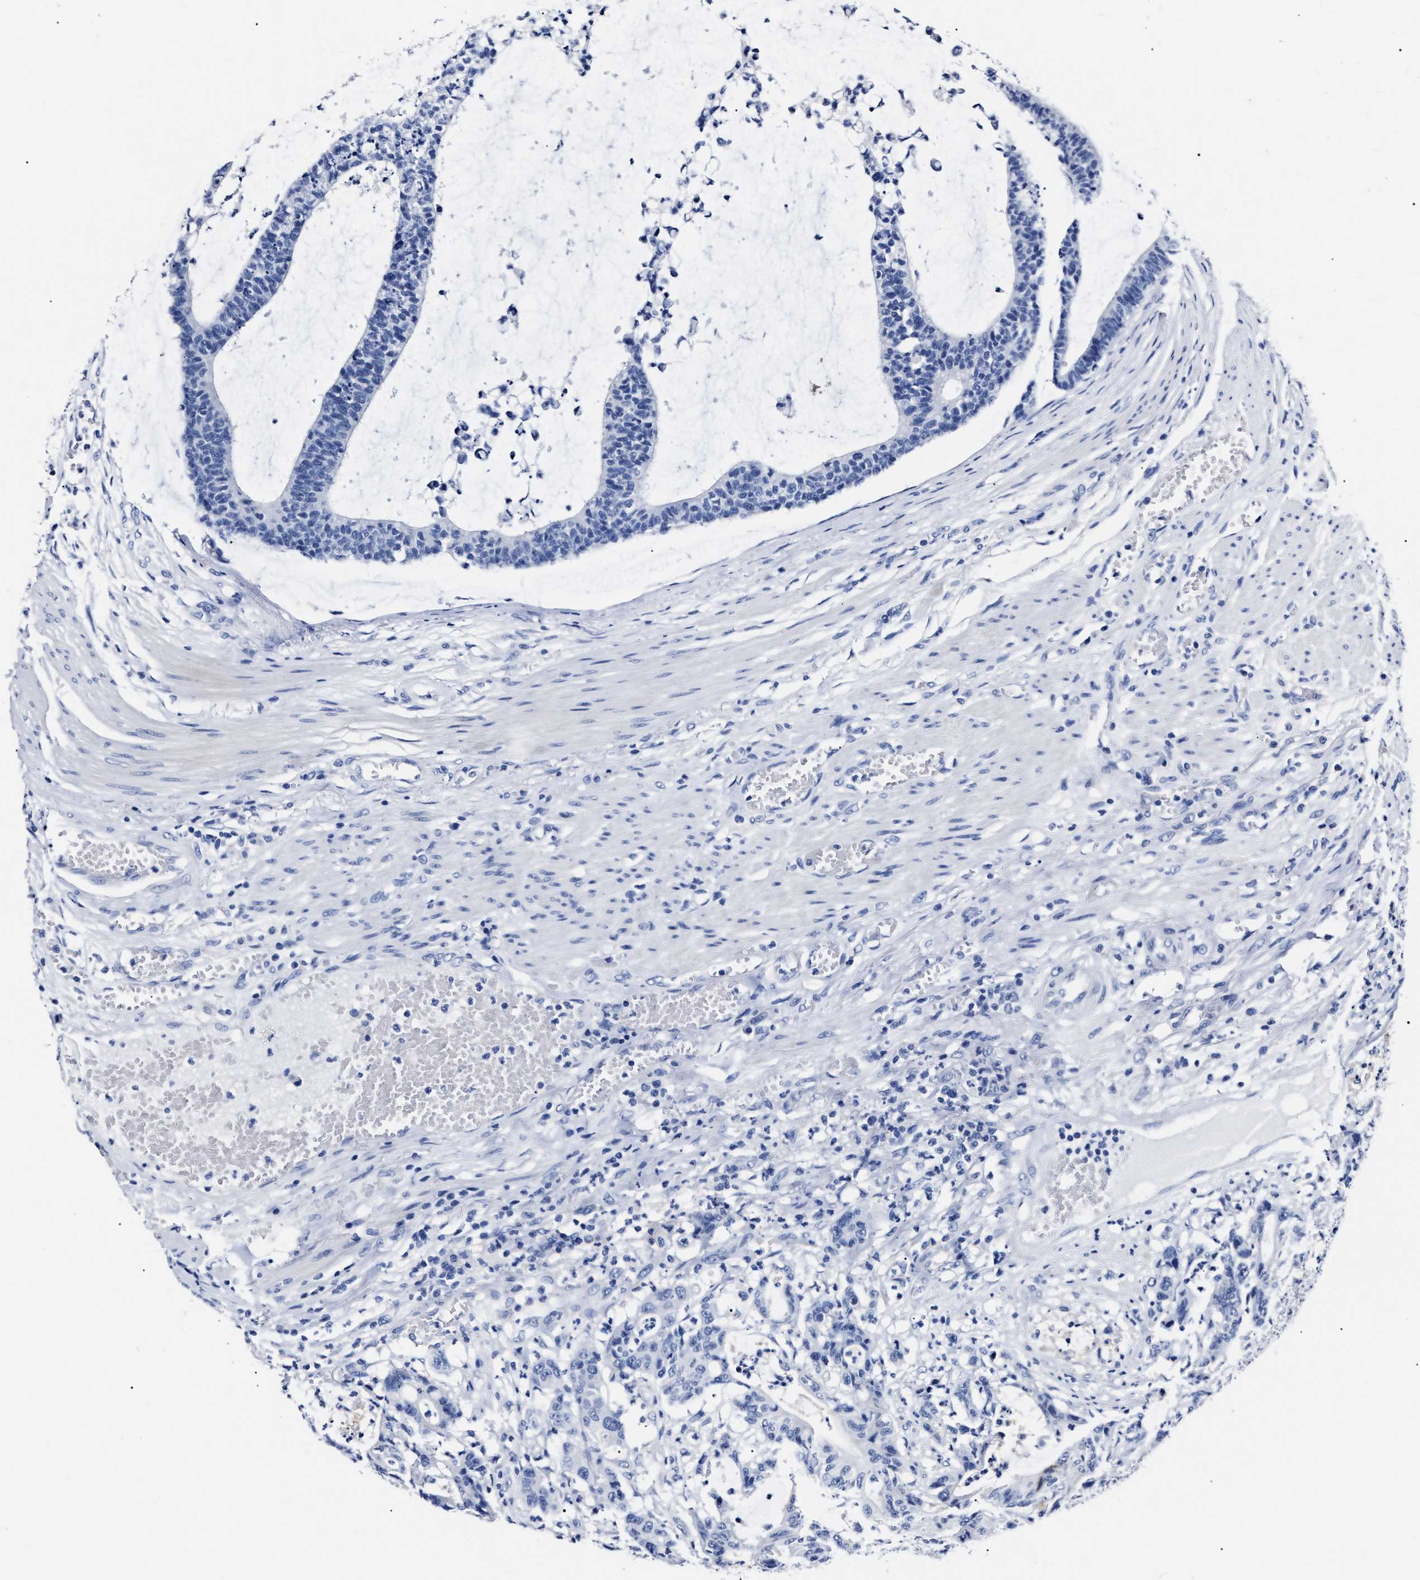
{"staining": {"intensity": "negative", "quantity": "none", "location": "none"}, "tissue": "colorectal cancer", "cell_type": "Tumor cells", "image_type": "cancer", "snomed": [{"axis": "morphology", "description": "Adenocarcinoma, NOS"}, {"axis": "topography", "description": "Colon"}], "caption": "DAB immunohistochemical staining of human colorectal cancer exhibits no significant positivity in tumor cells.", "gene": "ALPG", "patient": {"sex": "female", "age": 84}}